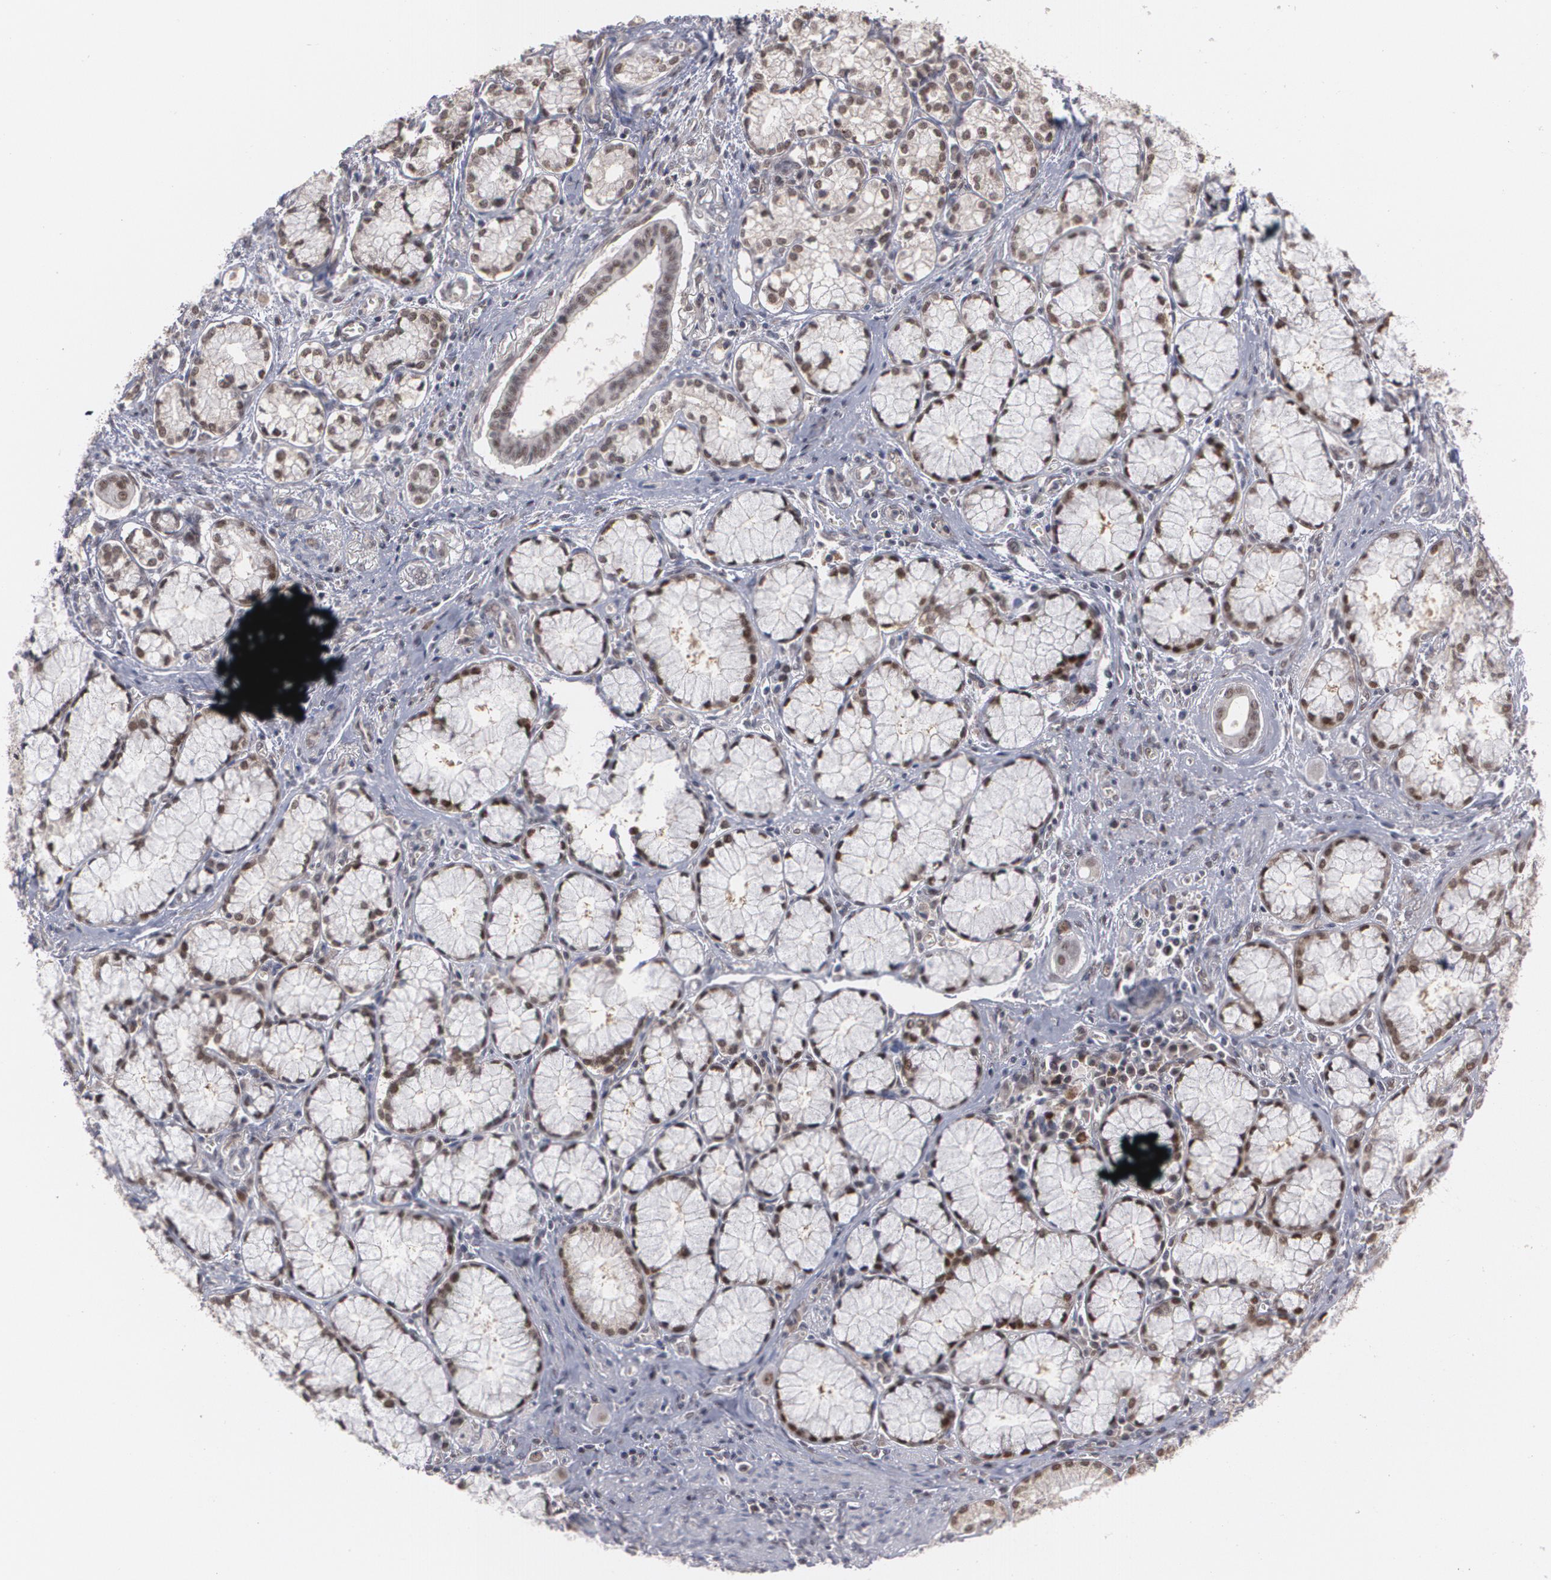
{"staining": {"intensity": "moderate", "quantity": ">75%", "location": "nuclear"}, "tissue": "pancreatic cancer", "cell_type": "Tumor cells", "image_type": "cancer", "snomed": [{"axis": "morphology", "description": "Adenocarcinoma, NOS"}, {"axis": "topography", "description": "Pancreas"}], "caption": "An IHC histopathology image of tumor tissue is shown. Protein staining in brown labels moderate nuclear positivity in pancreatic cancer within tumor cells.", "gene": "INTS6", "patient": {"sex": "male", "age": 77}}